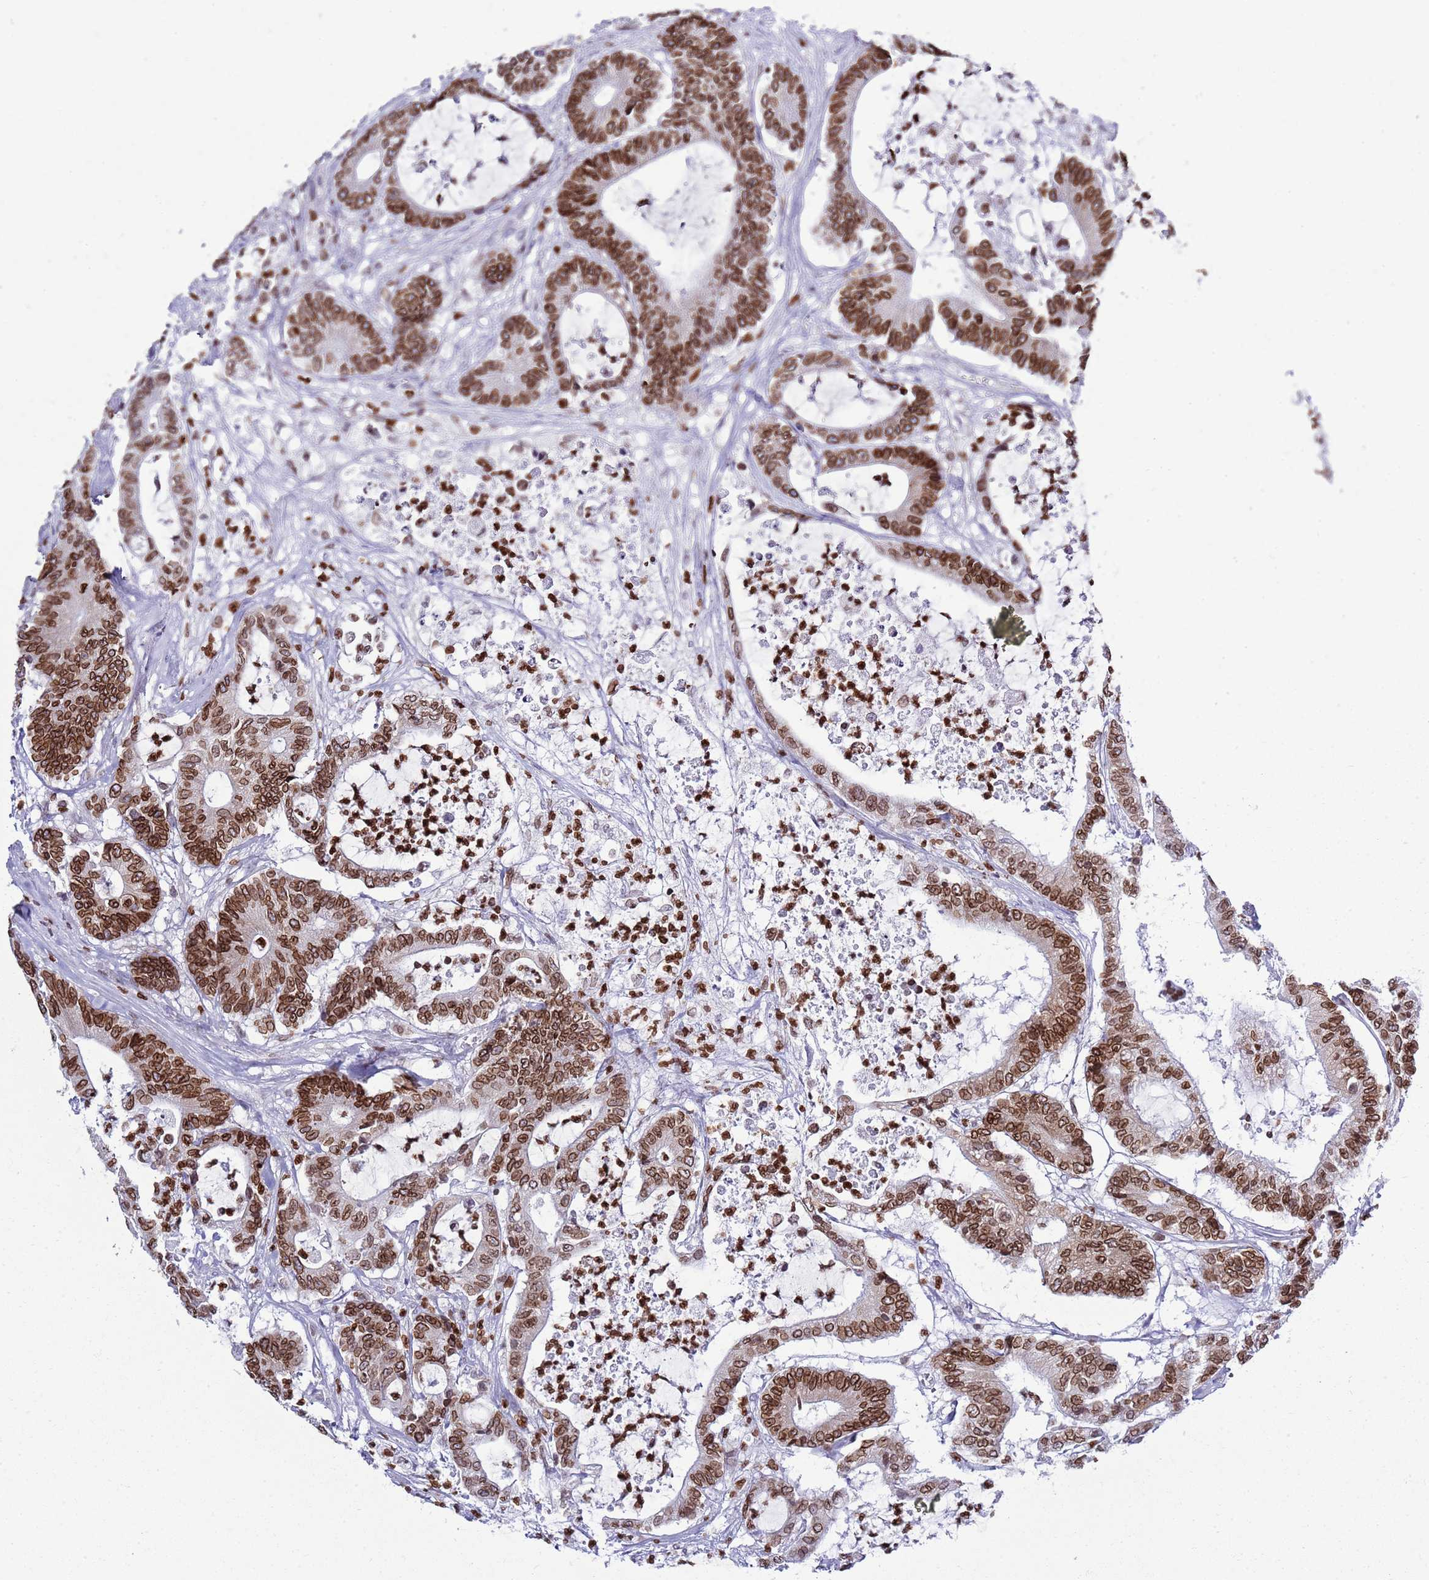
{"staining": {"intensity": "moderate", "quantity": ">75%", "location": "cytoplasmic/membranous,nuclear"}, "tissue": "colorectal cancer", "cell_type": "Tumor cells", "image_type": "cancer", "snomed": [{"axis": "morphology", "description": "Adenocarcinoma, NOS"}, {"axis": "topography", "description": "Colon"}], "caption": "Adenocarcinoma (colorectal) tissue exhibits moderate cytoplasmic/membranous and nuclear staining in about >75% of tumor cells", "gene": "LBR", "patient": {"sex": "female", "age": 84}}